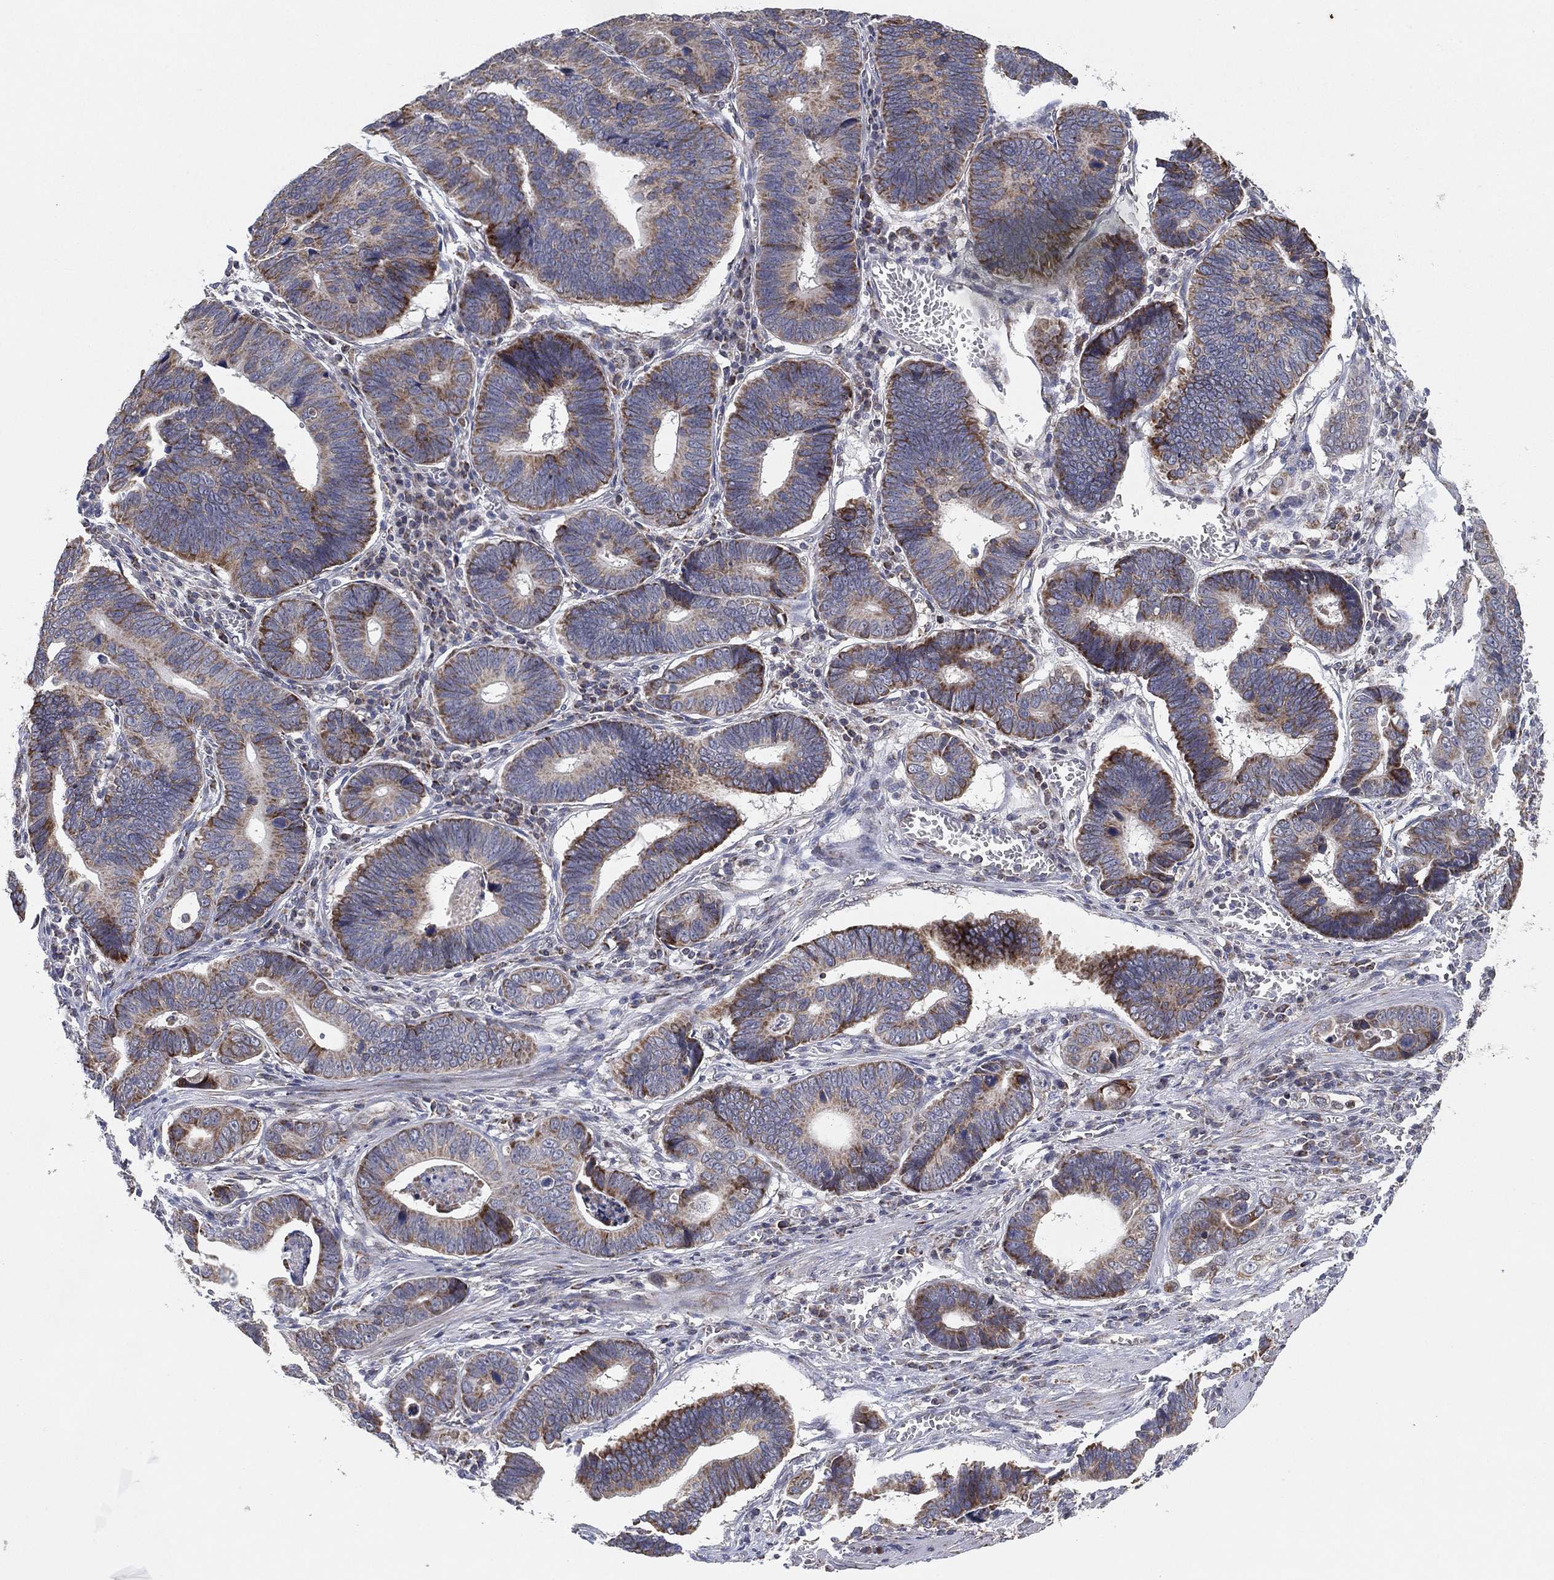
{"staining": {"intensity": "moderate", "quantity": "25%-75%", "location": "cytoplasmic/membranous"}, "tissue": "stomach cancer", "cell_type": "Tumor cells", "image_type": "cancer", "snomed": [{"axis": "morphology", "description": "Adenocarcinoma, NOS"}, {"axis": "topography", "description": "Stomach"}], "caption": "Human adenocarcinoma (stomach) stained for a protein (brown) reveals moderate cytoplasmic/membranous positive positivity in approximately 25%-75% of tumor cells.", "gene": "PSMG4", "patient": {"sex": "male", "age": 84}}